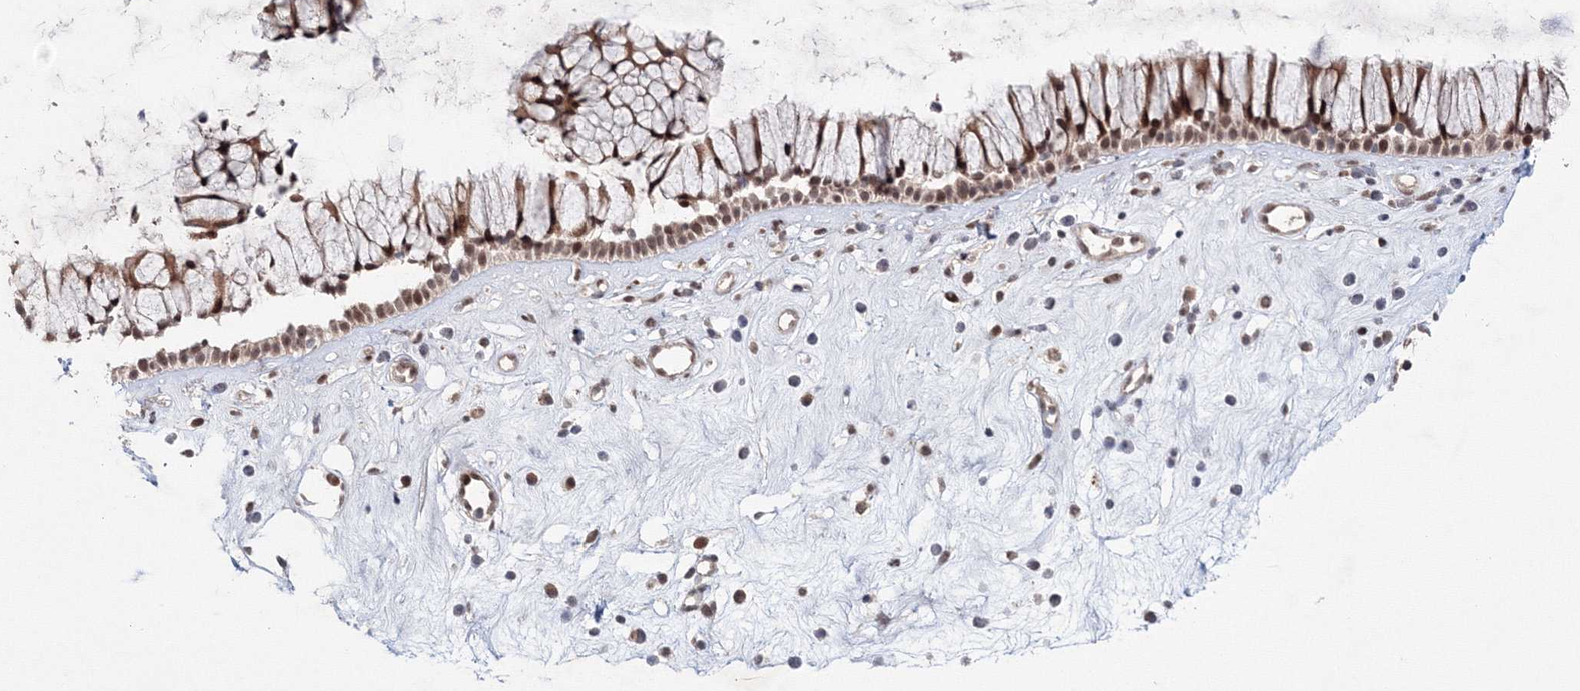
{"staining": {"intensity": "moderate", "quantity": ">75%", "location": "cytoplasmic/membranous,nuclear"}, "tissue": "nasopharynx", "cell_type": "Respiratory epithelial cells", "image_type": "normal", "snomed": [{"axis": "morphology", "description": "Normal tissue, NOS"}, {"axis": "morphology", "description": "Inflammation, NOS"}, {"axis": "topography", "description": "Nasopharynx"}], "caption": "IHC image of unremarkable nasopharynx stained for a protein (brown), which exhibits medium levels of moderate cytoplasmic/membranous,nuclear expression in approximately >75% of respiratory epithelial cells.", "gene": "NOA1", "patient": {"sex": "male", "age": 29}}